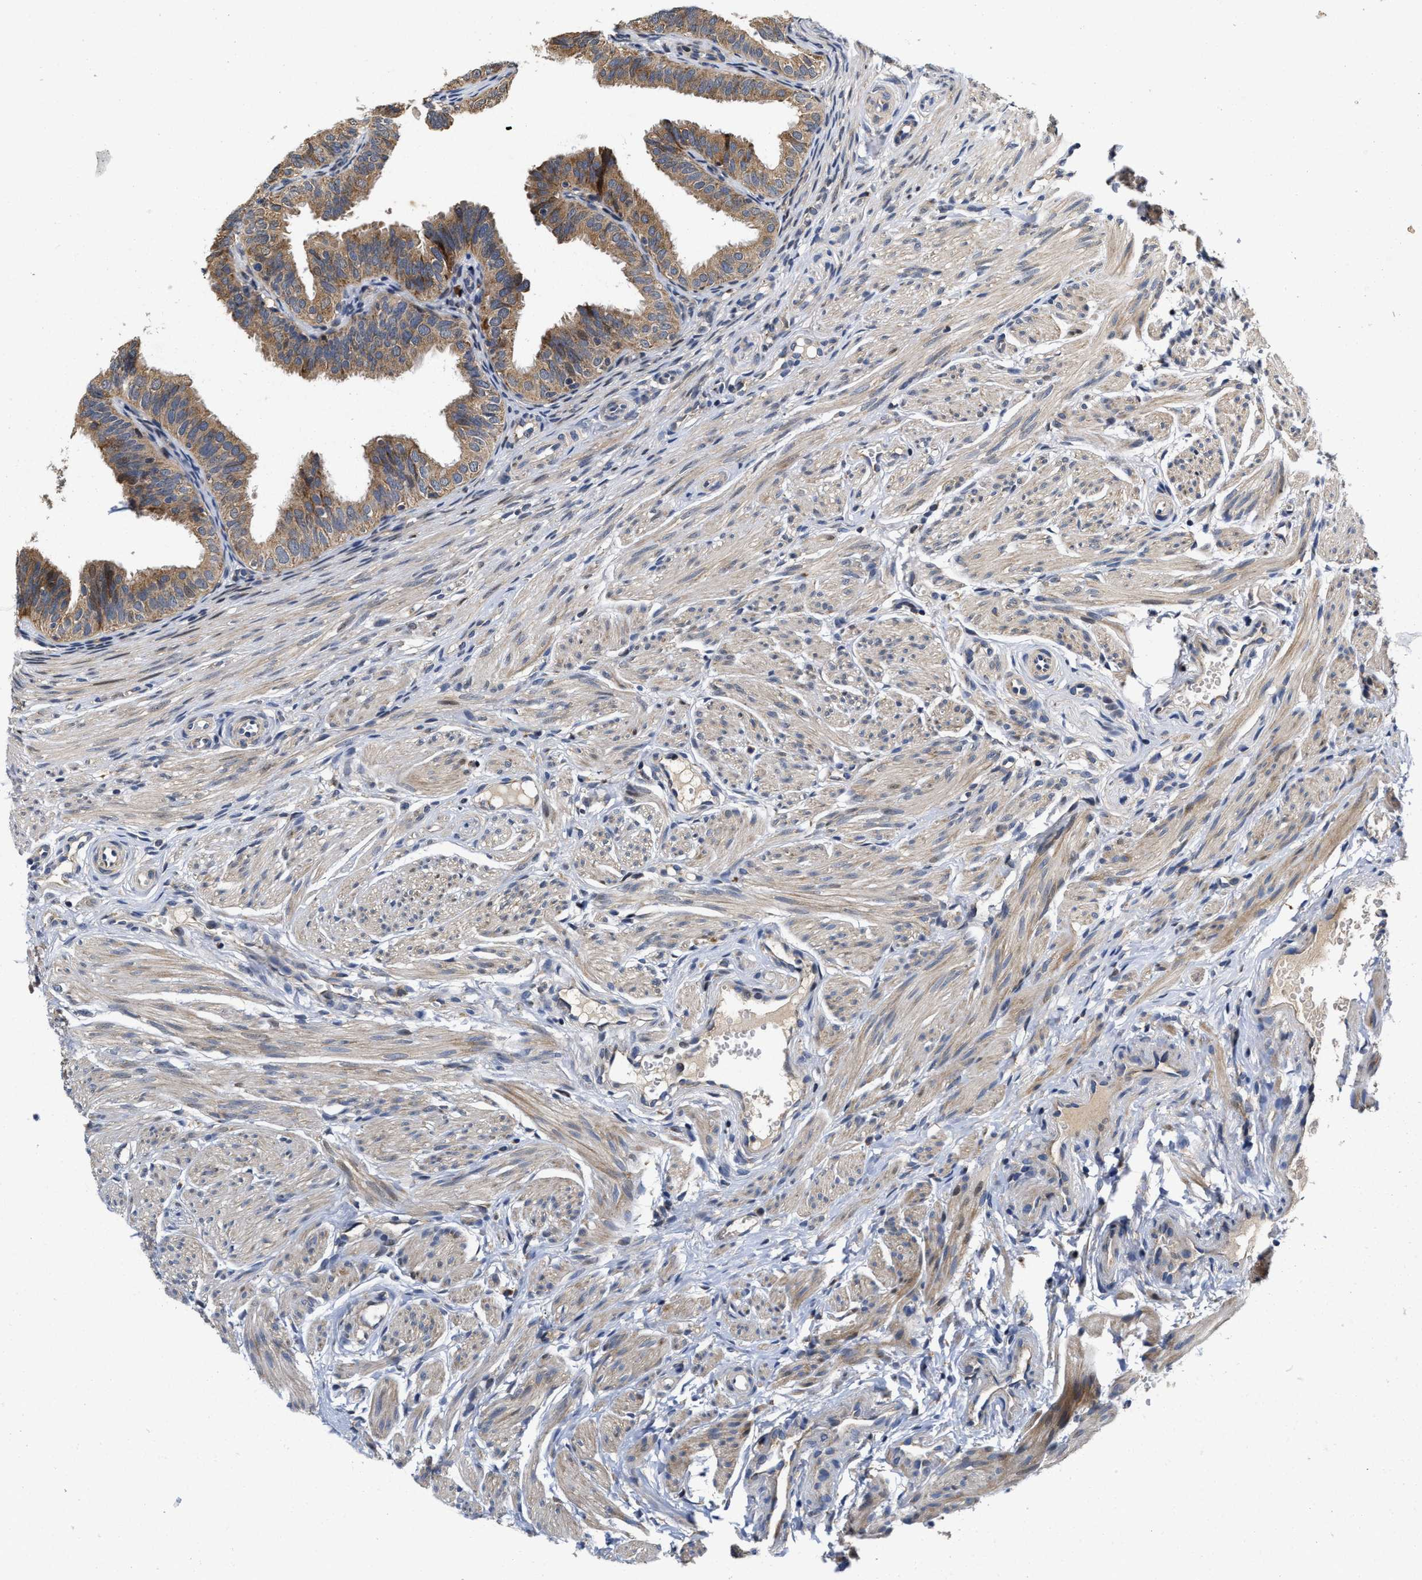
{"staining": {"intensity": "moderate", "quantity": ">75%", "location": "cytoplasmic/membranous"}, "tissue": "fallopian tube", "cell_type": "Glandular cells", "image_type": "normal", "snomed": [{"axis": "morphology", "description": "Normal tissue, NOS"}, {"axis": "topography", "description": "Fallopian tube"}], "caption": "Moderate cytoplasmic/membranous staining is identified in about >75% of glandular cells in normal fallopian tube. (DAB = brown stain, brightfield microscopy at high magnification).", "gene": "SCYL2", "patient": {"sex": "female", "age": 35}}